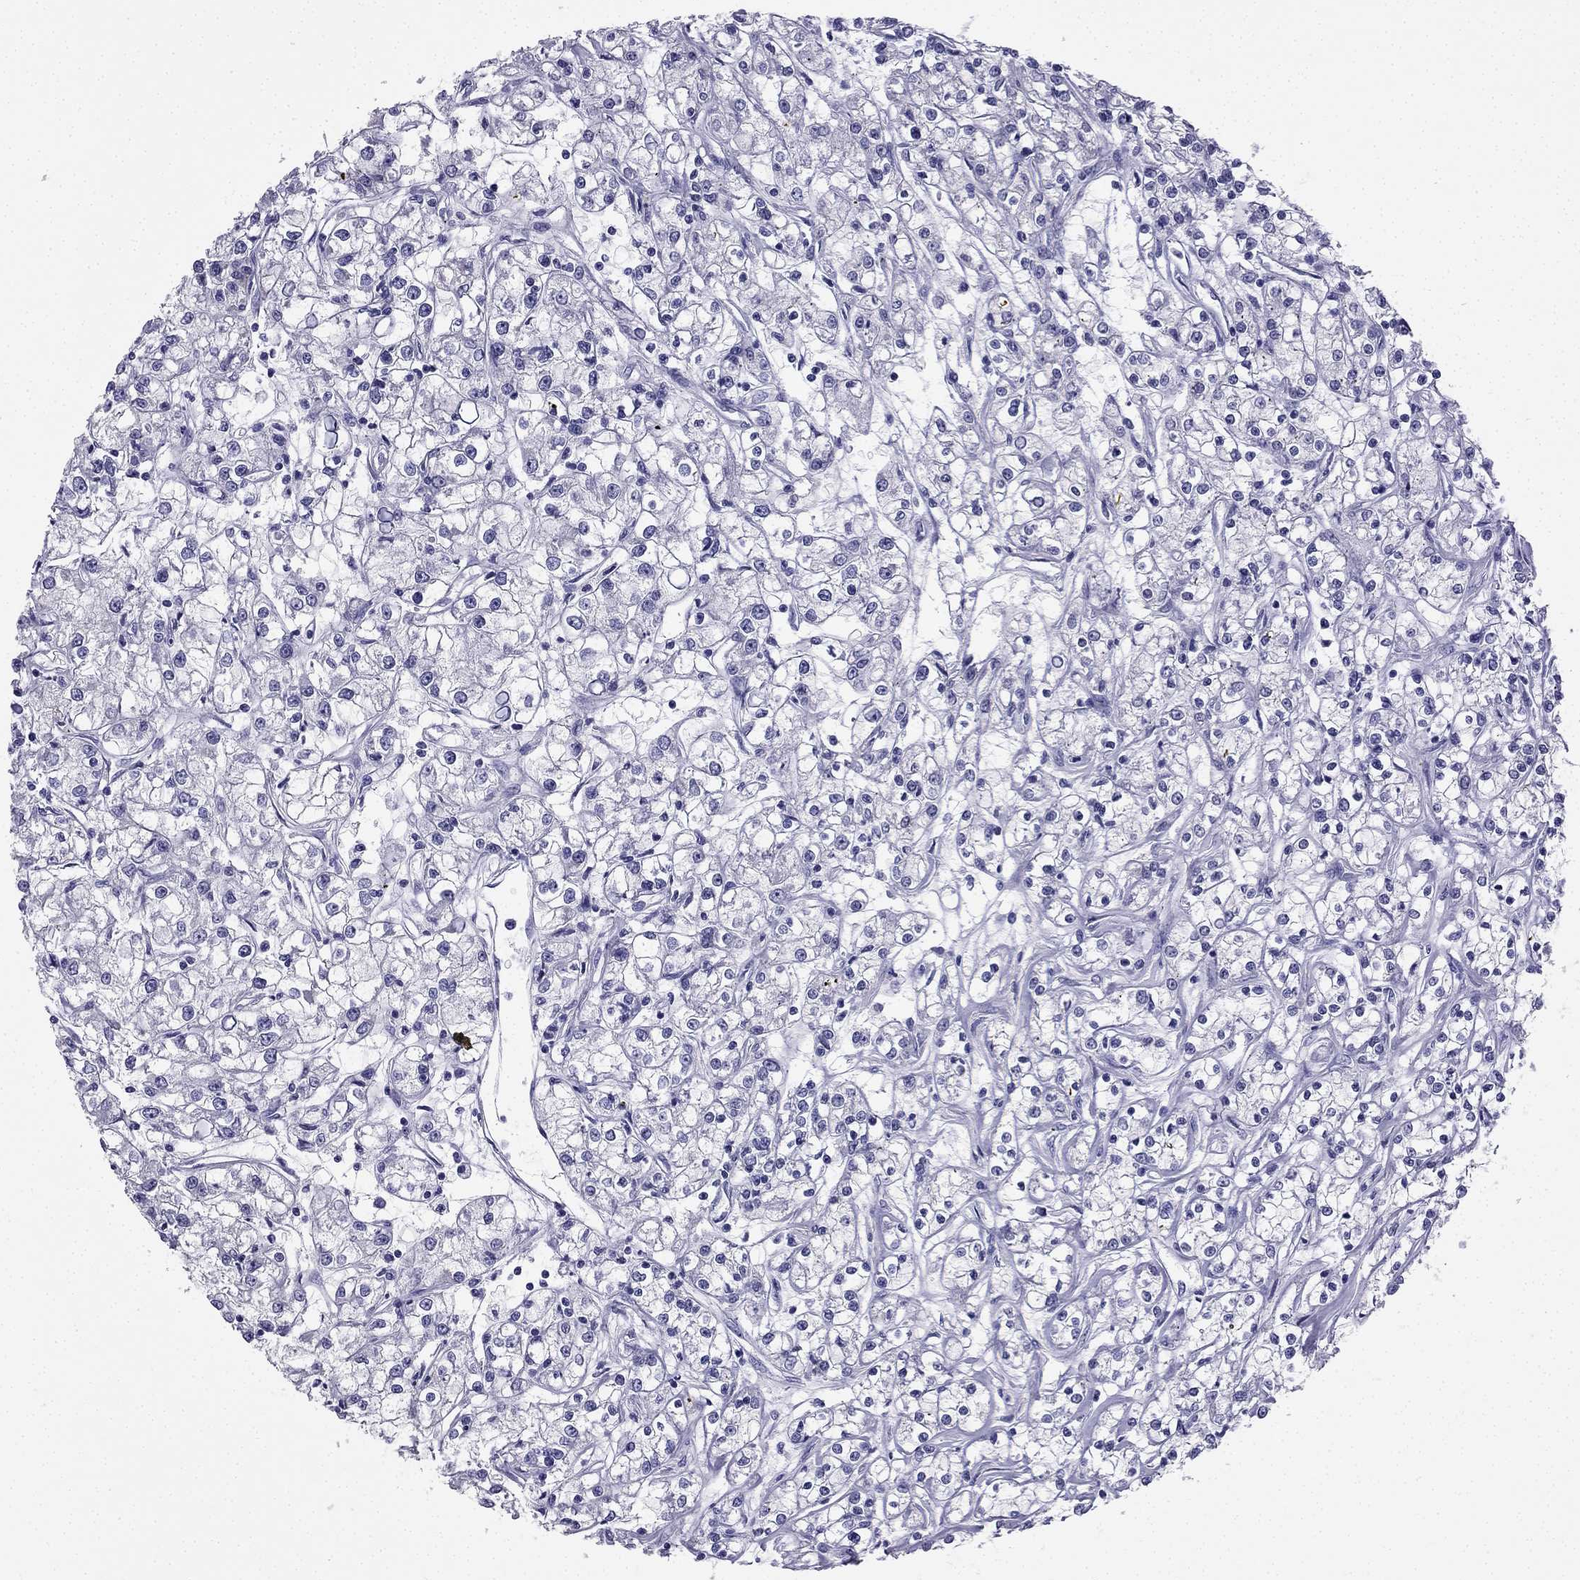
{"staining": {"intensity": "negative", "quantity": "none", "location": "none"}, "tissue": "renal cancer", "cell_type": "Tumor cells", "image_type": "cancer", "snomed": [{"axis": "morphology", "description": "Adenocarcinoma, NOS"}, {"axis": "topography", "description": "Kidney"}], "caption": "Photomicrograph shows no significant protein staining in tumor cells of adenocarcinoma (renal).", "gene": "SLC18A2", "patient": {"sex": "female", "age": 59}}